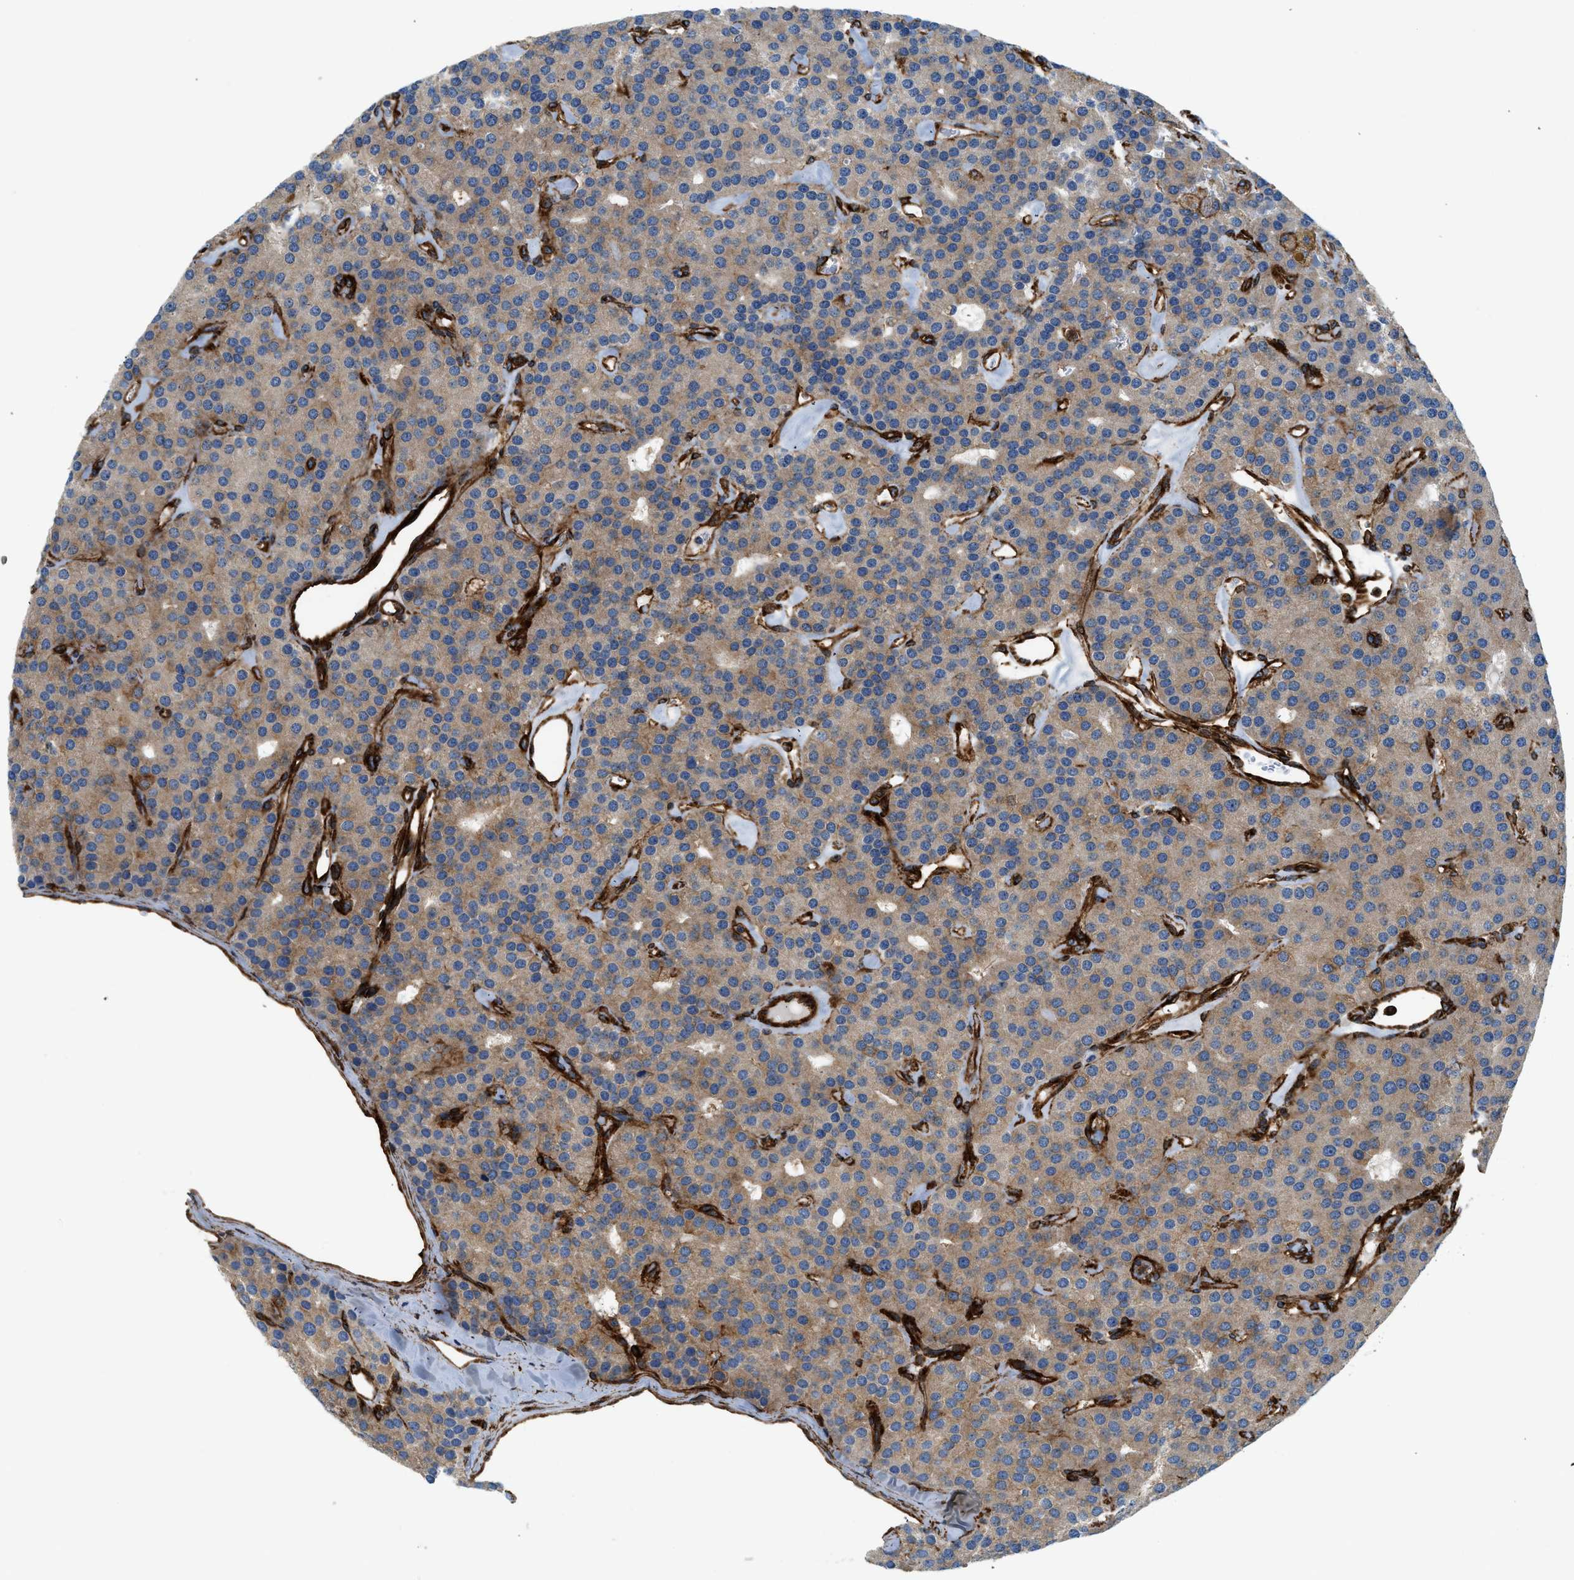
{"staining": {"intensity": "moderate", "quantity": "25%-75%", "location": "cytoplasmic/membranous"}, "tissue": "parathyroid gland", "cell_type": "Glandular cells", "image_type": "normal", "snomed": [{"axis": "morphology", "description": "Normal tissue, NOS"}, {"axis": "morphology", "description": "Adenoma, NOS"}, {"axis": "topography", "description": "Parathyroid gland"}], "caption": "Parathyroid gland stained for a protein (brown) exhibits moderate cytoplasmic/membranous positive staining in about 25%-75% of glandular cells.", "gene": "HIP1", "patient": {"sex": "female", "age": 86}}